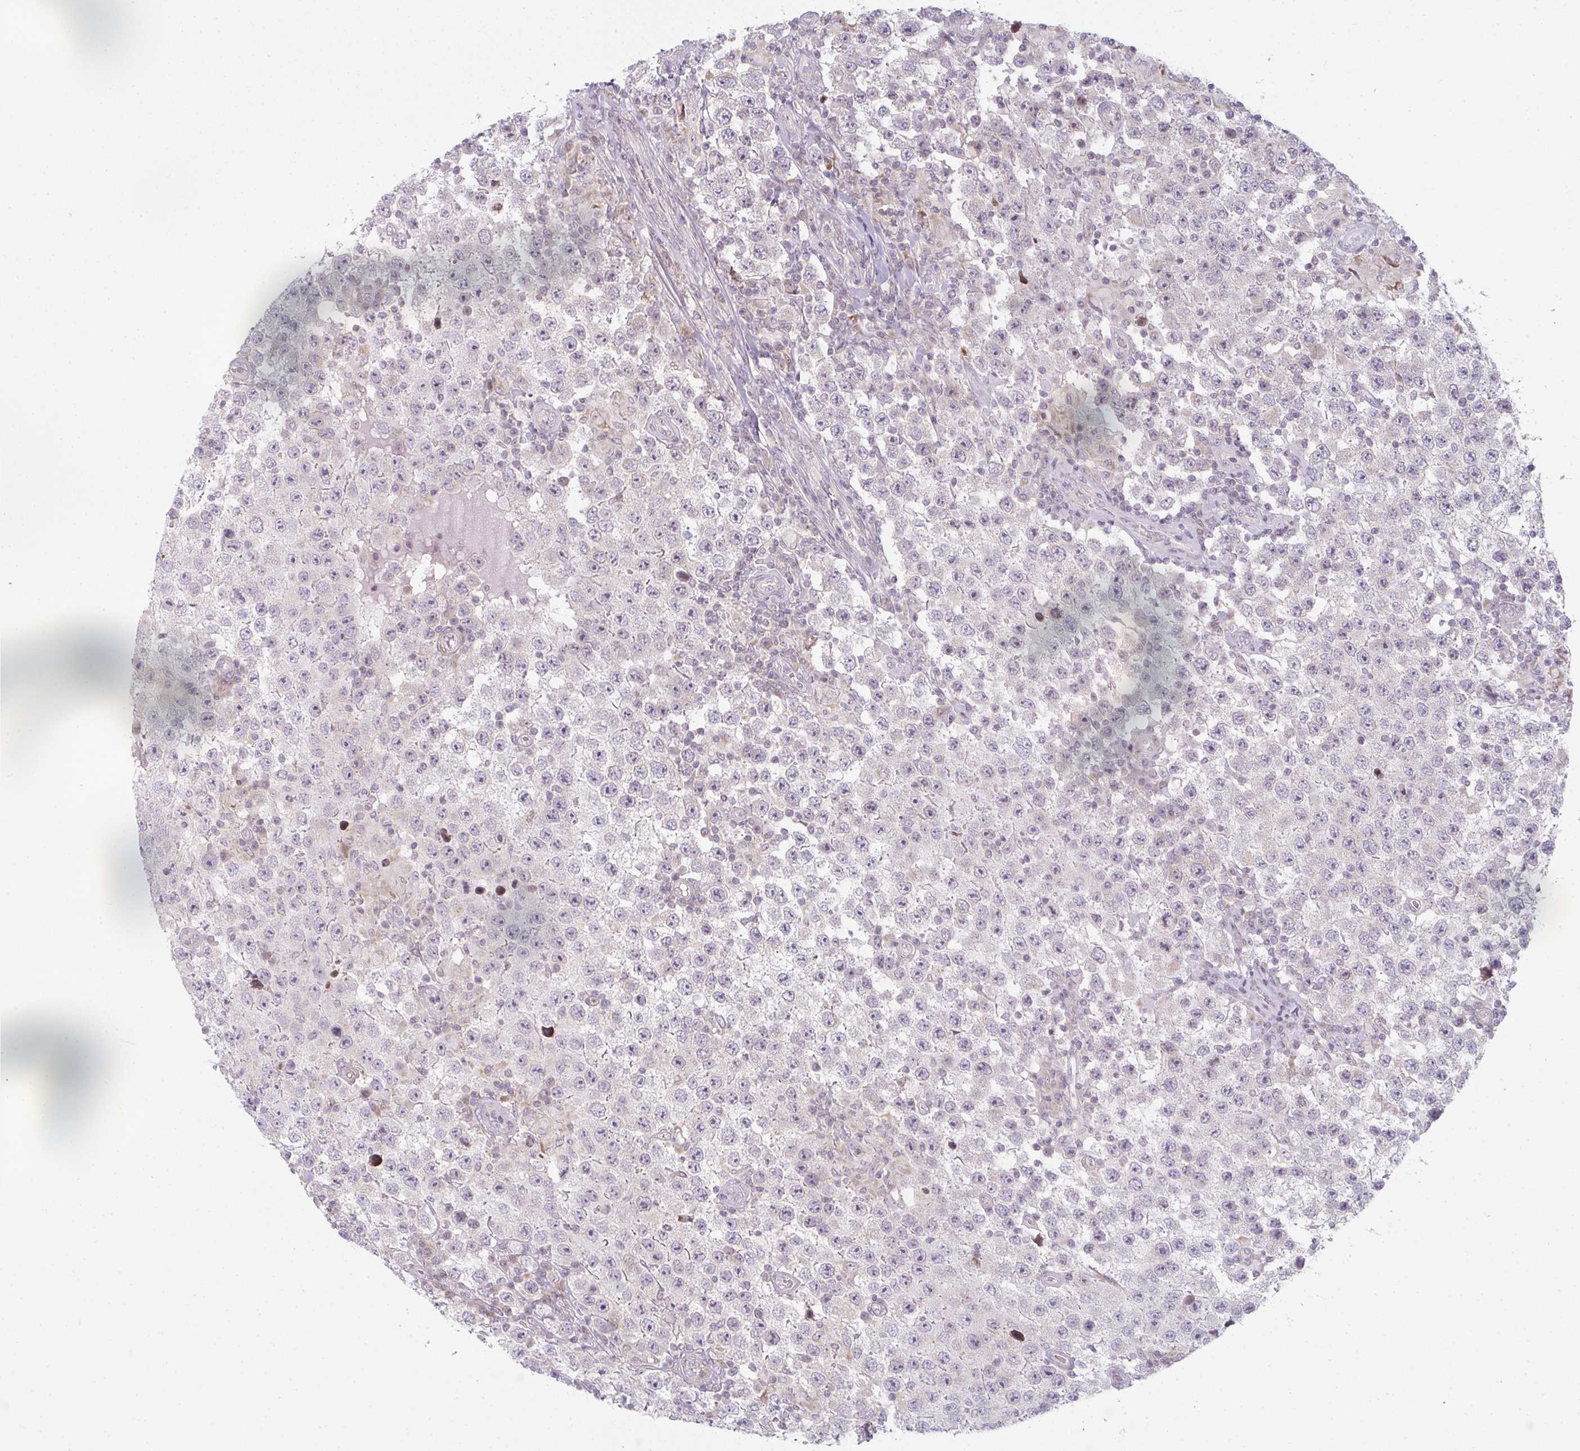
{"staining": {"intensity": "negative", "quantity": "none", "location": "none"}, "tissue": "testis cancer", "cell_type": "Tumor cells", "image_type": "cancer", "snomed": [{"axis": "morphology", "description": "Normal tissue, NOS"}, {"axis": "morphology", "description": "Urothelial carcinoma, High grade"}, {"axis": "morphology", "description": "Seminoma, NOS"}, {"axis": "morphology", "description": "Carcinoma, Embryonal, NOS"}, {"axis": "topography", "description": "Urinary bladder"}, {"axis": "topography", "description": "Testis"}], "caption": "Immunohistochemical staining of testis cancer reveals no significant positivity in tumor cells. Brightfield microscopy of immunohistochemistry stained with DAB (3,3'-diaminobenzidine) (brown) and hematoxylin (blue), captured at high magnification.", "gene": "TMEM237", "patient": {"sex": "male", "age": 41}}